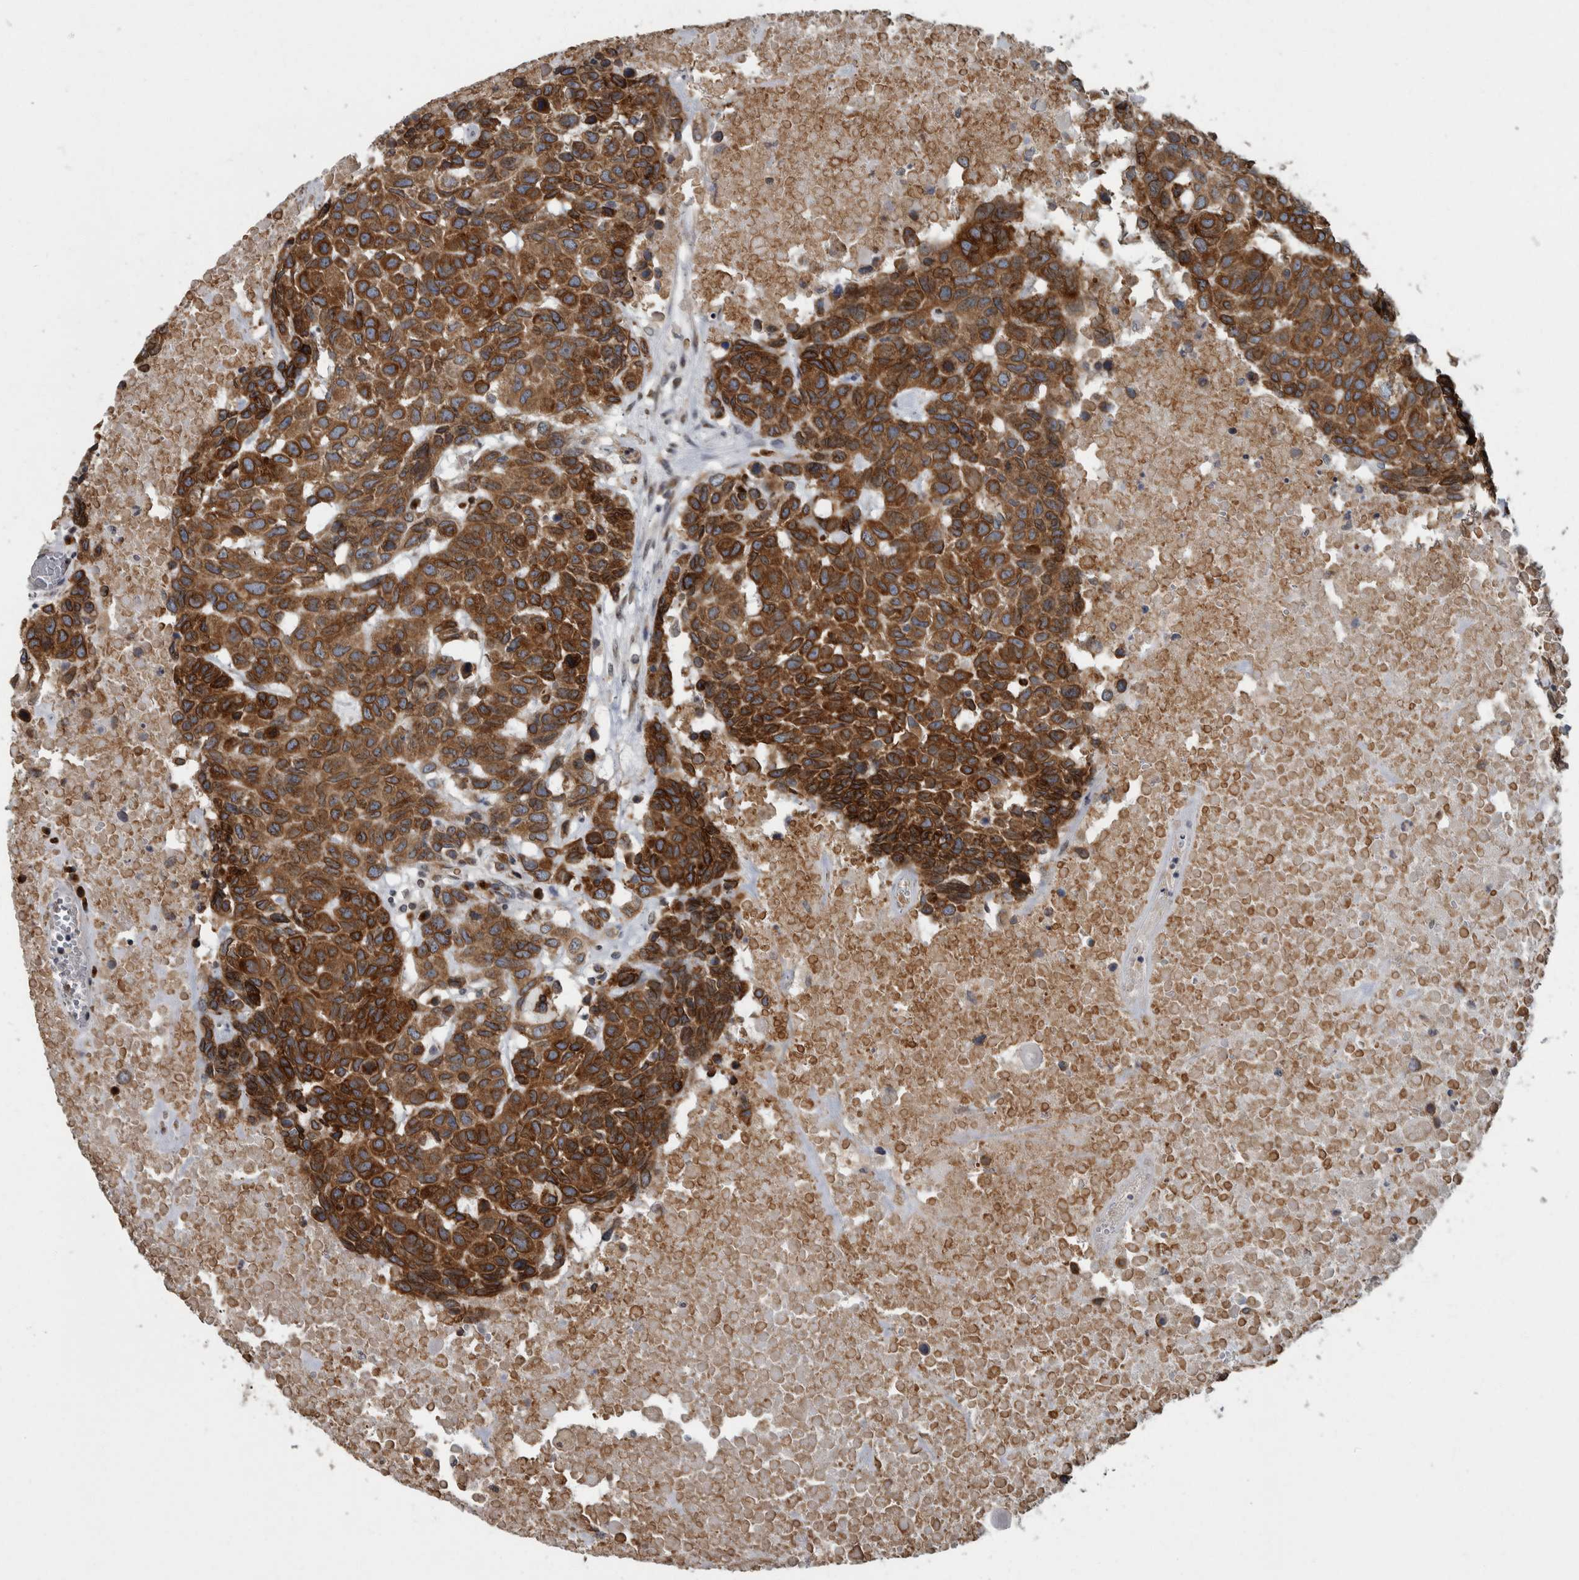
{"staining": {"intensity": "strong", "quantity": ">75%", "location": "cytoplasmic/membranous"}, "tissue": "head and neck cancer", "cell_type": "Tumor cells", "image_type": "cancer", "snomed": [{"axis": "morphology", "description": "Squamous cell carcinoma, NOS"}, {"axis": "topography", "description": "Head-Neck"}], "caption": "DAB (3,3'-diaminobenzidine) immunohistochemical staining of human squamous cell carcinoma (head and neck) displays strong cytoplasmic/membranous protein expression in about >75% of tumor cells.", "gene": "LMAN2L", "patient": {"sex": "male", "age": 66}}